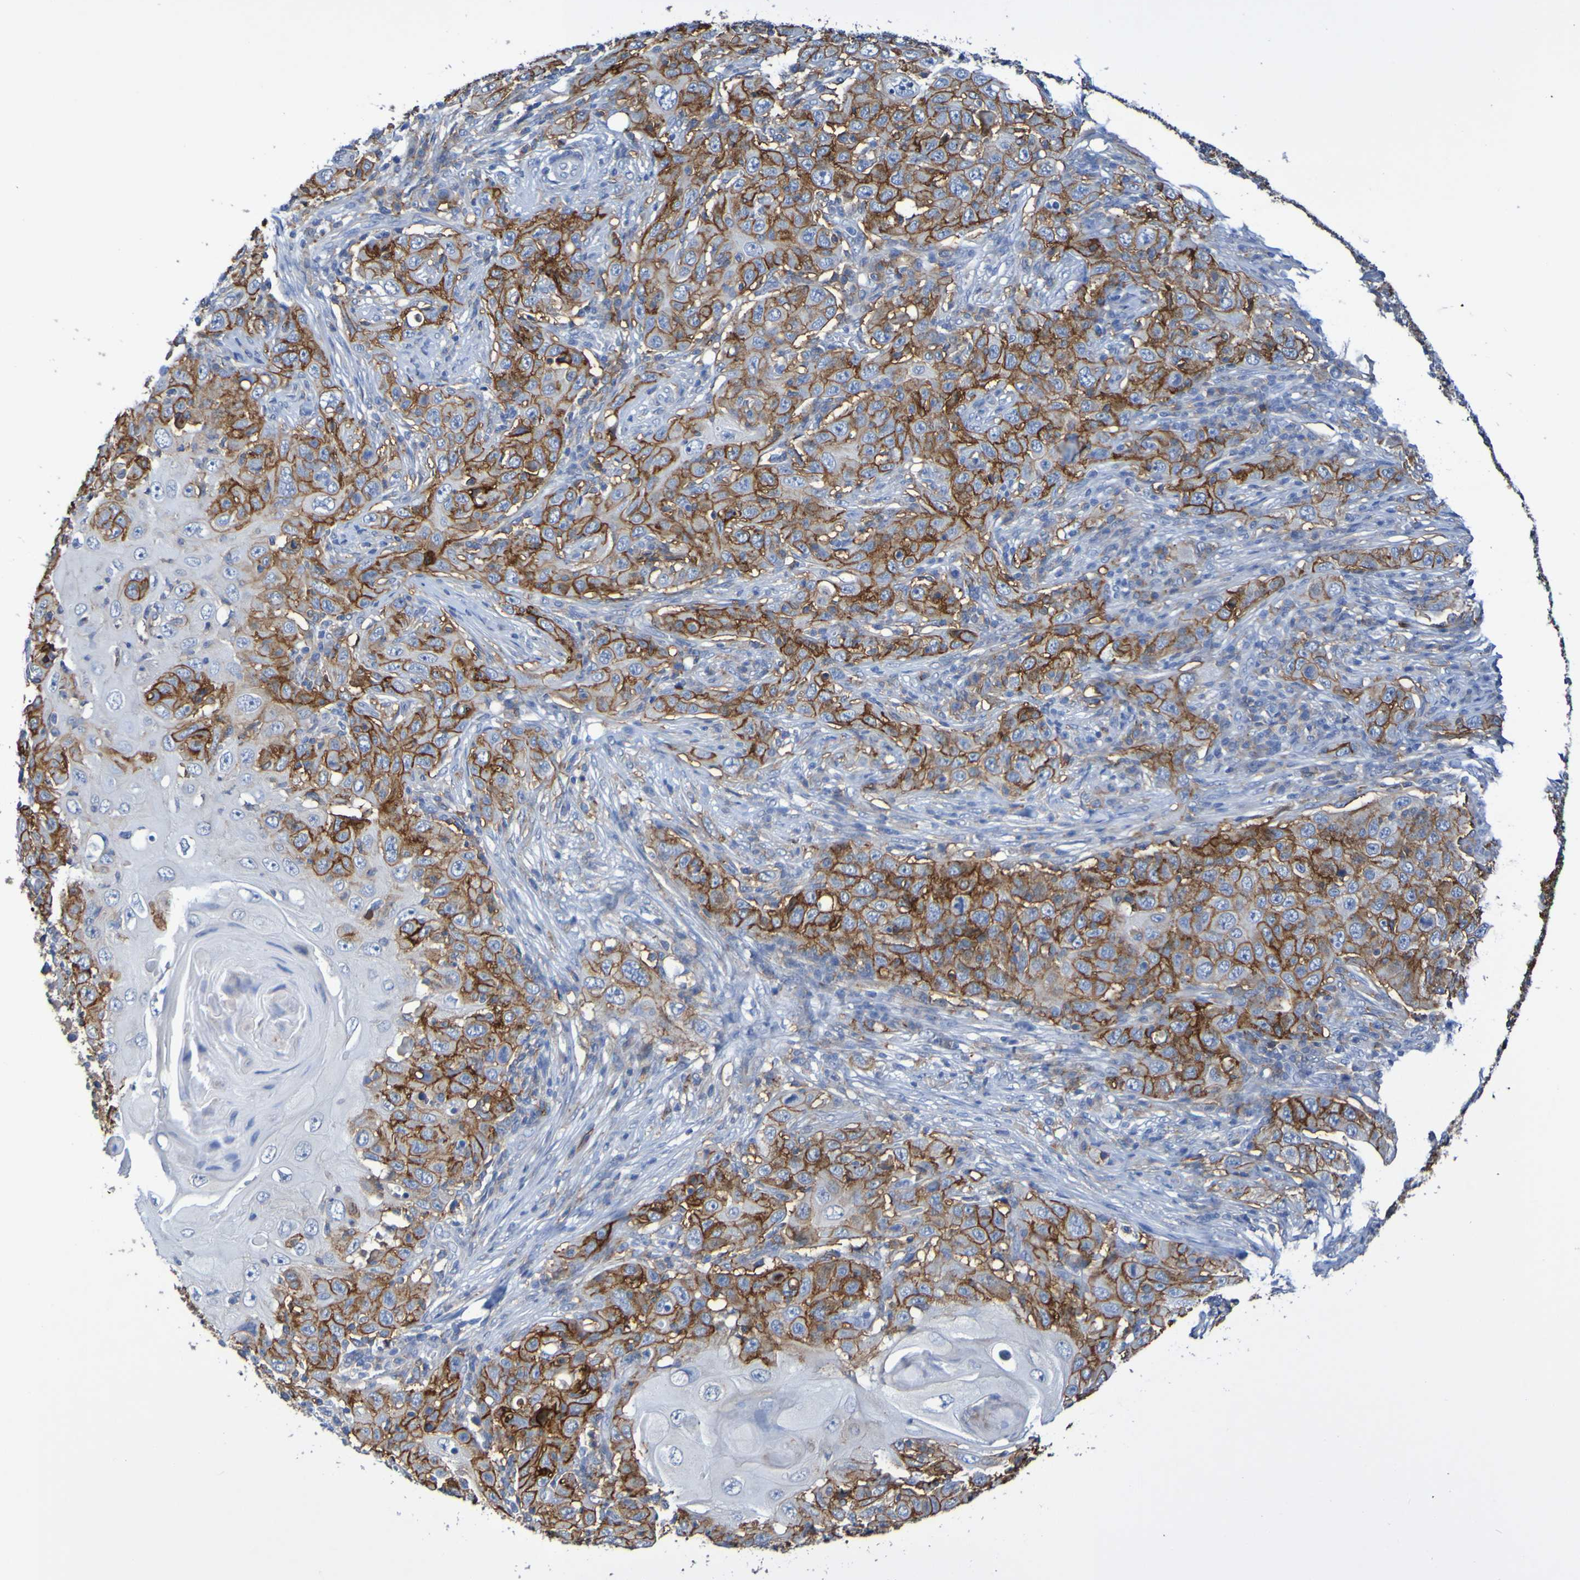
{"staining": {"intensity": "moderate", "quantity": ">75%", "location": "cytoplasmic/membranous"}, "tissue": "skin cancer", "cell_type": "Tumor cells", "image_type": "cancer", "snomed": [{"axis": "morphology", "description": "Squamous cell carcinoma, NOS"}, {"axis": "topography", "description": "Skin"}], "caption": "This is a micrograph of IHC staining of skin cancer, which shows moderate positivity in the cytoplasmic/membranous of tumor cells.", "gene": "SLC3A2", "patient": {"sex": "female", "age": 88}}